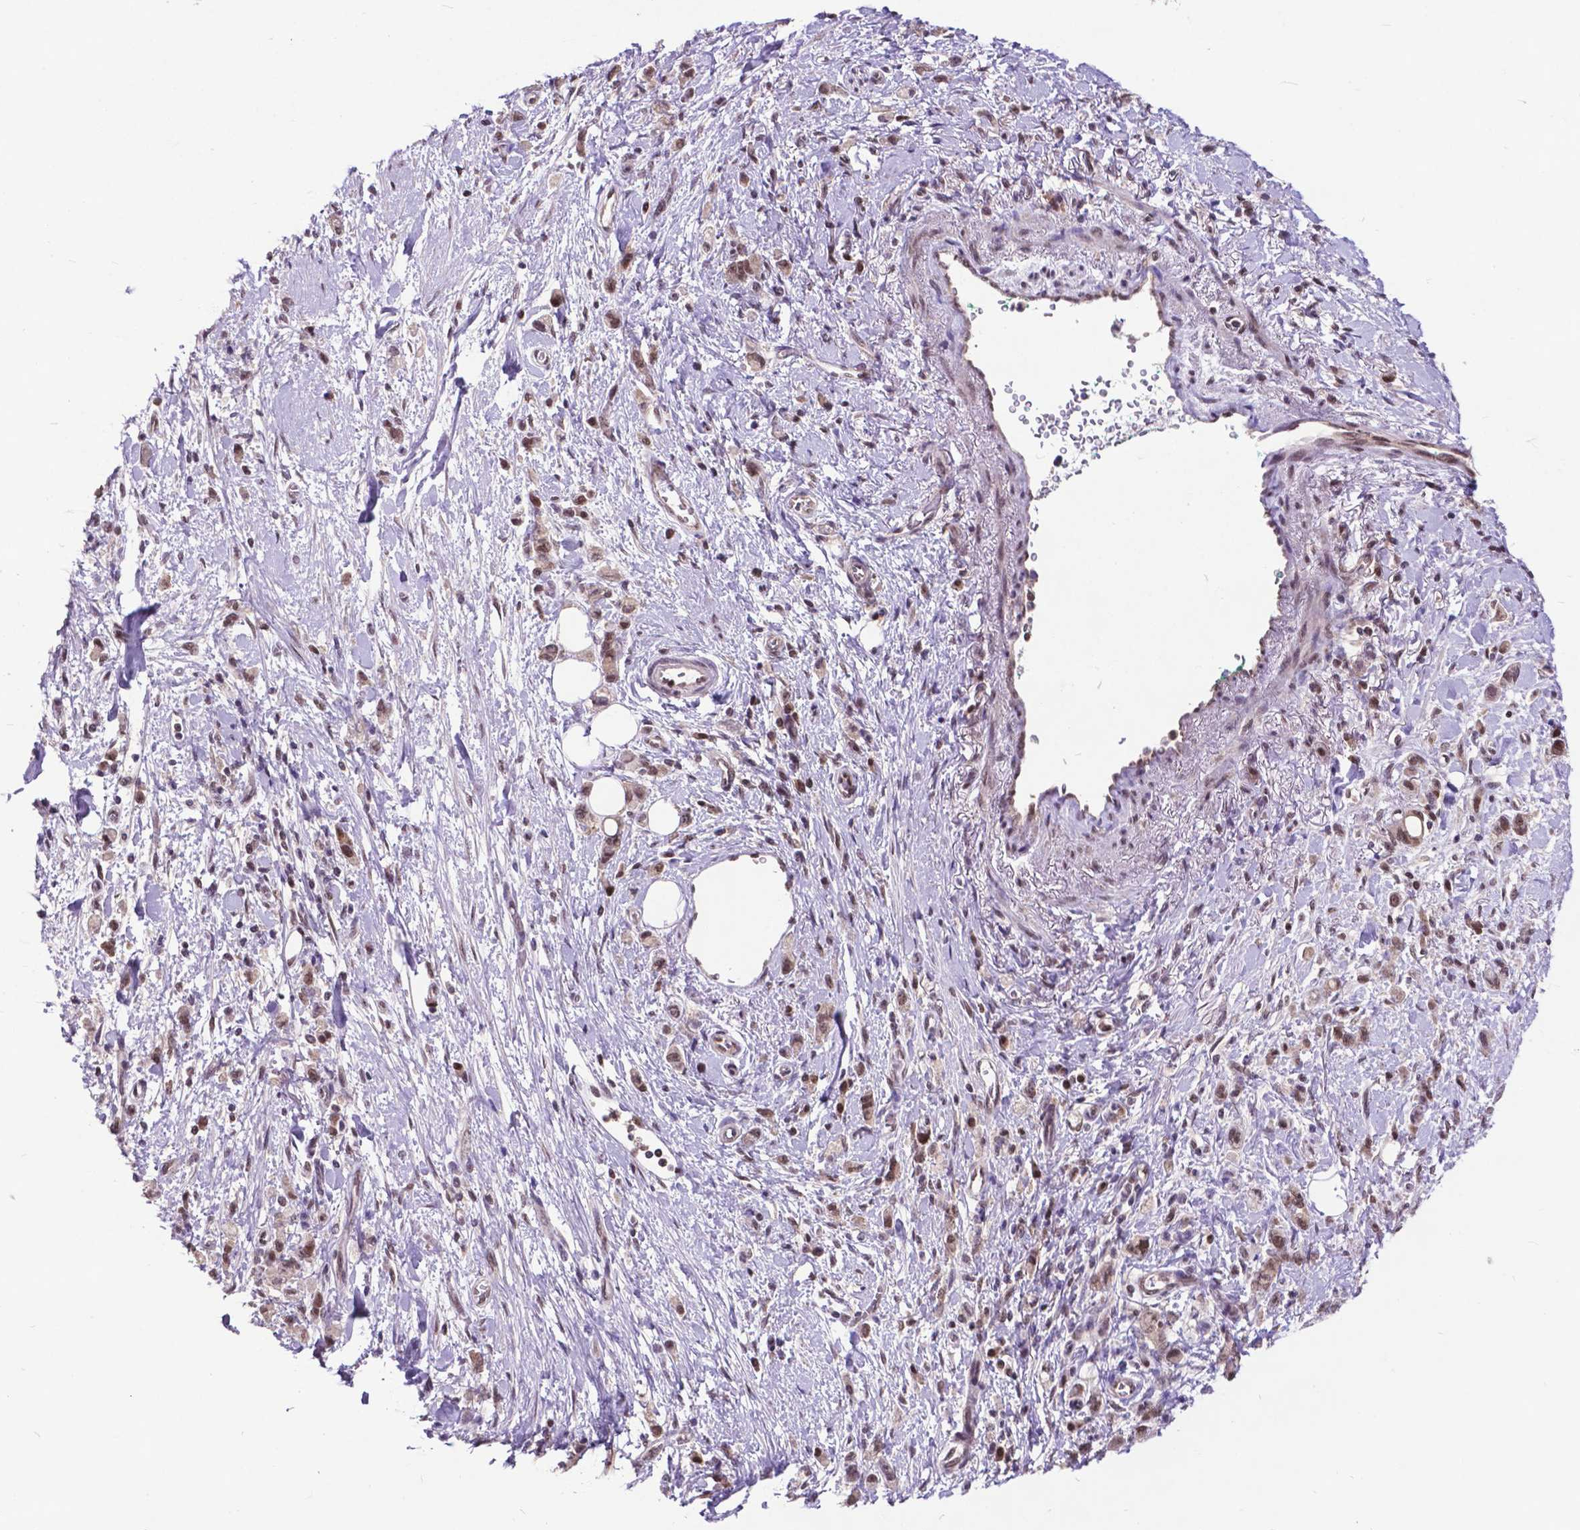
{"staining": {"intensity": "moderate", "quantity": ">75%", "location": "nuclear"}, "tissue": "stomach cancer", "cell_type": "Tumor cells", "image_type": "cancer", "snomed": [{"axis": "morphology", "description": "Adenocarcinoma, NOS"}, {"axis": "topography", "description": "Stomach"}], "caption": "Moderate nuclear positivity is appreciated in approximately >75% of tumor cells in stomach cancer.", "gene": "FAF1", "patient": {"sex": "male", "age": 77}}